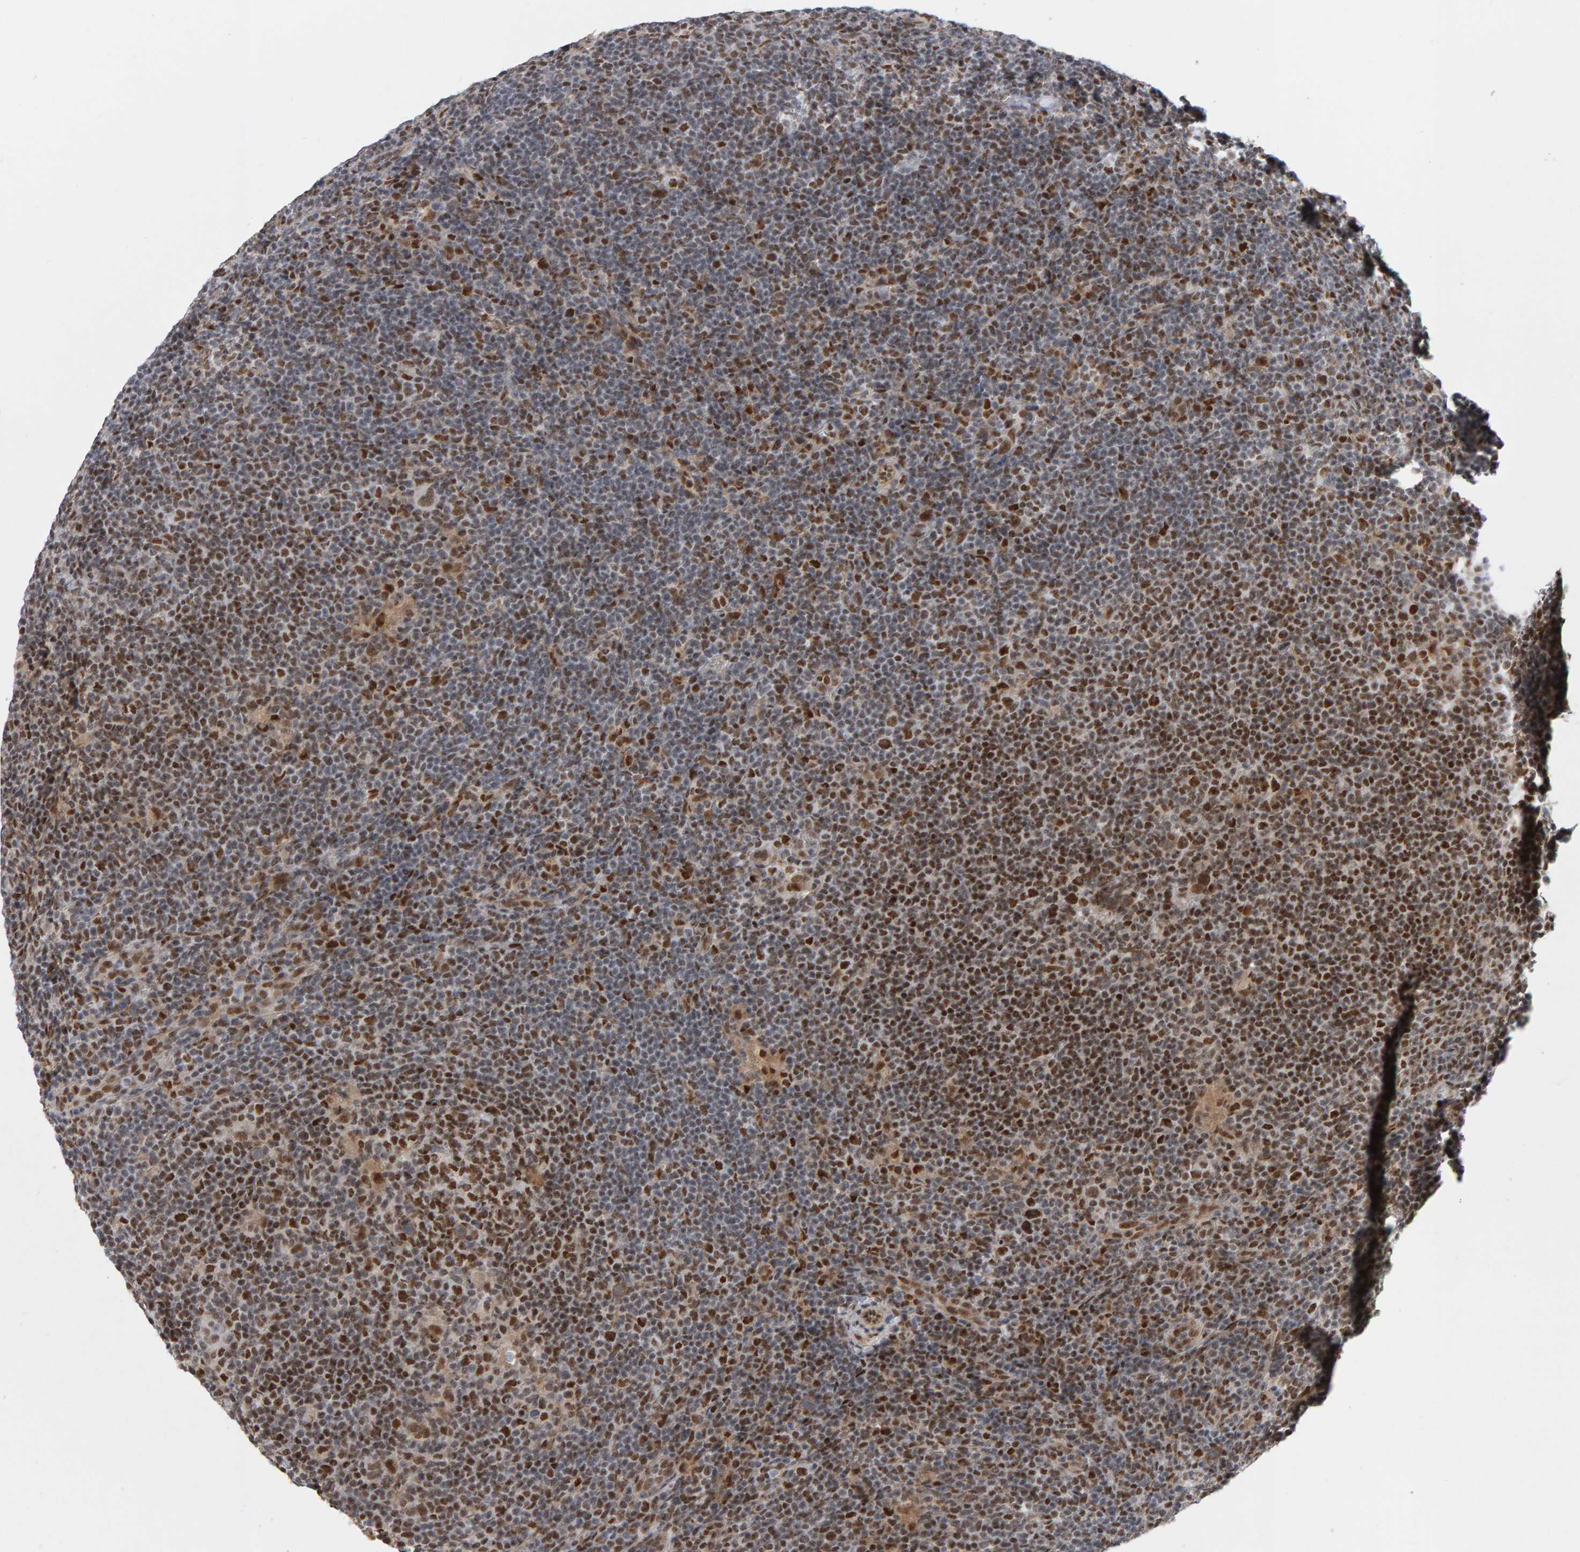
{"staining": {"intensity": "moderate", "quantity": ">75%", "location": "nuclear"}, "tissue": "lymphoma", "cell_type": "Tumor cells", "image_type": "cancer", "snomed": [{"axis": "morphology", "description": "Hodgkin's disease, NOS"}, {"axis": "topography", "description": "Lymph node"}], "caption": "Protein analysis of Hodgkin's disease tissue demonstrates moderate nuclear positivity in about >75% of tumor cells.", "gene": "ATF7IP", "patient": {"sex": "female", "age": 57}}